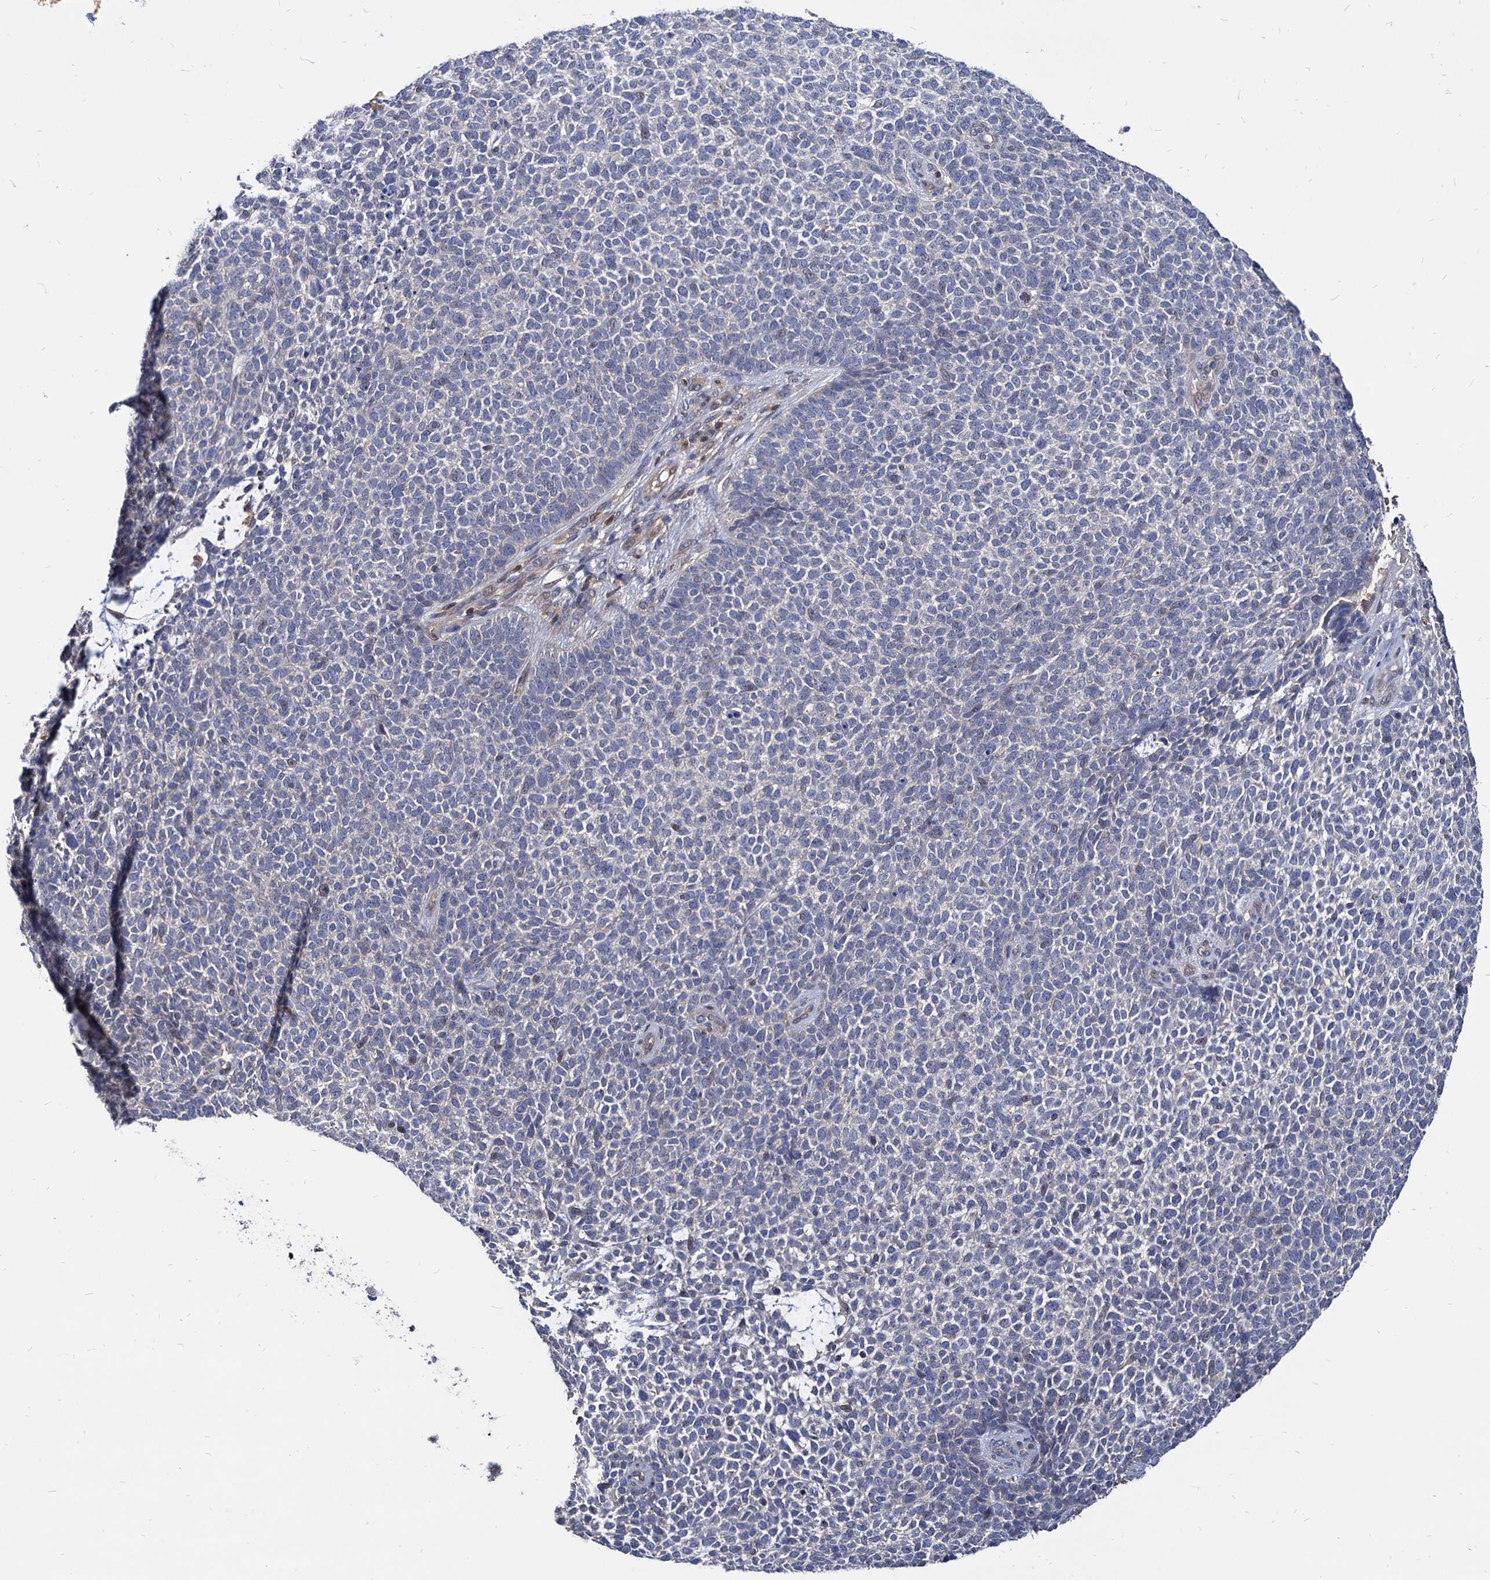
{"staining": {"intensity": "negative", "quantity": "none", "location": "none"}, "tissue": "skin cancer", "cell_type": "Tumor cells", "image_type": "cancer", "snomed": [{"axis": "morphology", "description": "Basal cell carcinoma"}, {"axis": "topography", "description": "Skin"}], "caption": "Immunohistochemistry (IHC) micrograph of basal cell carcinoma (skin) stained for a protein (brown), which demonstrates no positivity in tumor cells.", "gene": "CPPED1", "patient": {"sex": "female", "age": 84}}